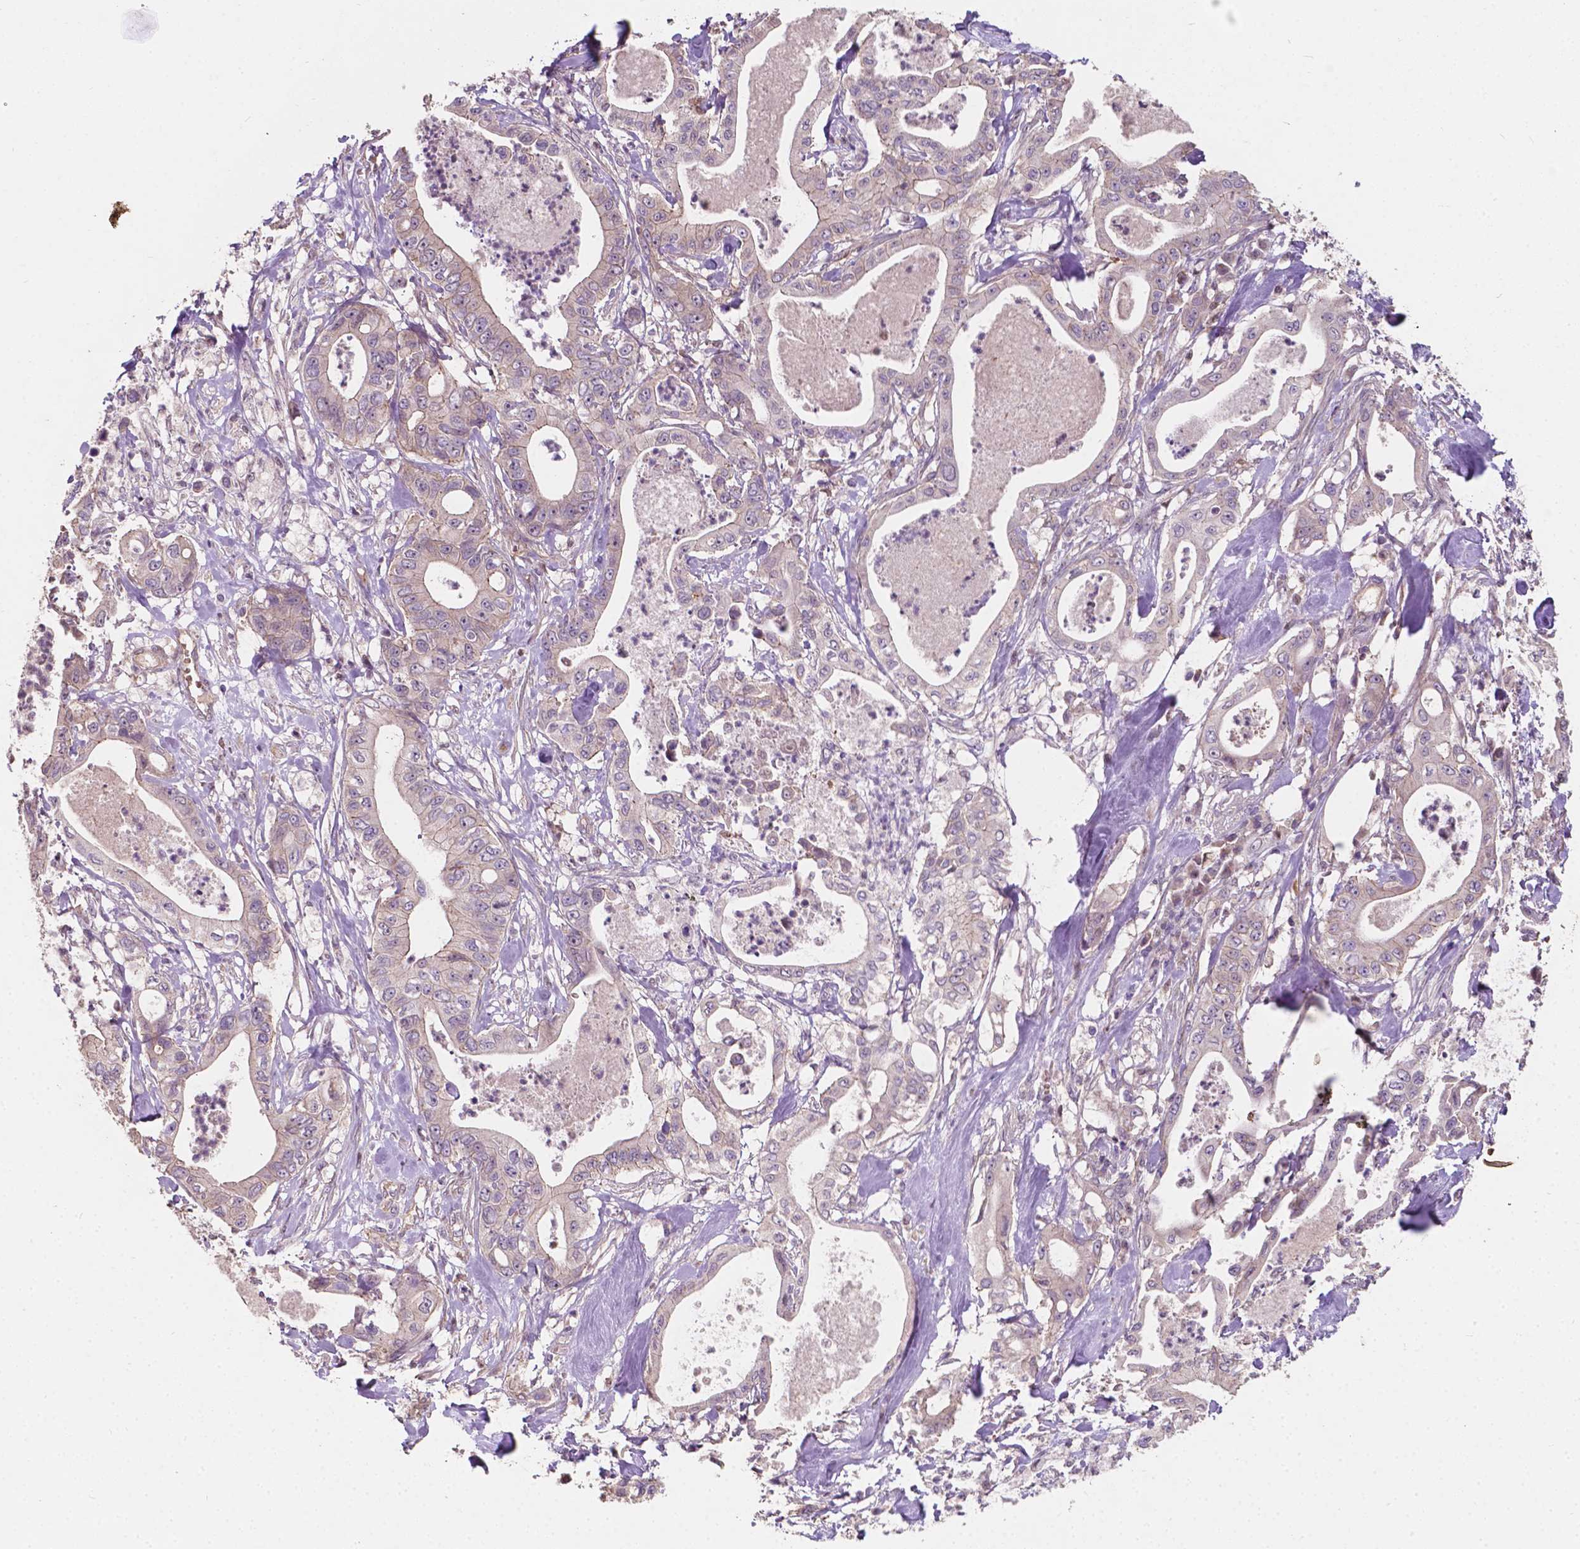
{"staining": {"intensity": "weak", "quantity": "25%-75%", "location": "cytoplasmic/membranous"}, "tissue": "pancreatic cancer", "cell_type": "Tumor cells", "image_type": "cancer", "snomed": [{"axis": "morphology", "description": "Adenocarcinoma, NOS"}, {"axis": "topography", "description": "Pancreas"}], "caption": "Immunohistochemical staining of human pancreatic adenocarcinoma displays low levels of weak cytoplasmic/membranous protein positivity in approximately 25%-75% of tumor cells. (Brightfield microscopy of DAB IHC at high magnification).", "gene": "DUSP16", "patient": {"sex": "male", "age": 71}}